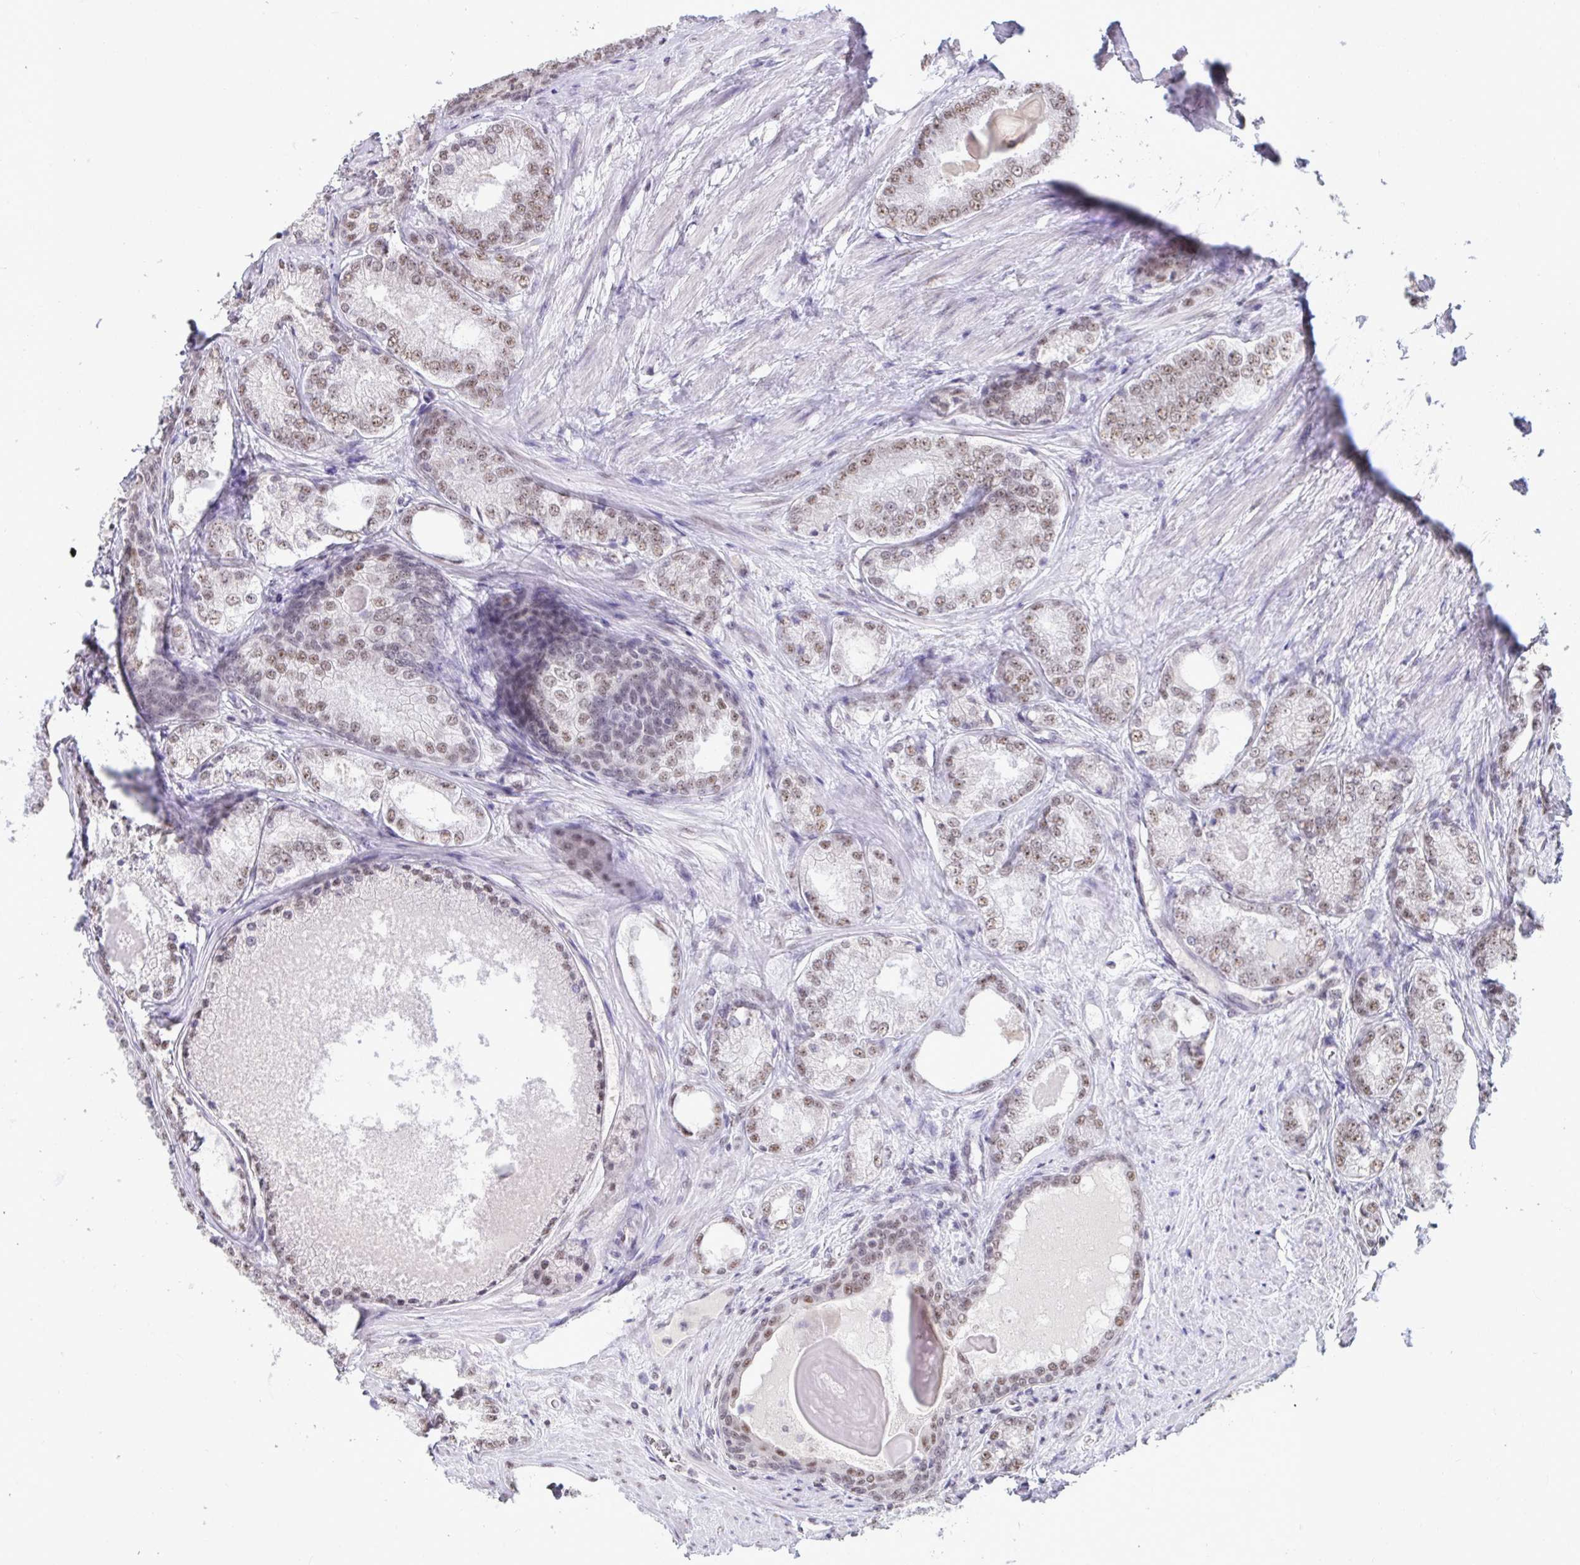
{"staining": {"intensity": "moderate", "quantity": ">75%", "location": "nuclear"}, "tissue": "prostate cancer", "cell_type": "Tumor cells", "image_type": "cancer", "snomed": [{"axis": "morphology", "description": "Adenocarcinoma, NOS"}, {"axis": "morphology", "description": "Adenocarcinoma, Low grade"}, {"axis": "topography", "description": "Prostate"}], "caption": "High-power microscopy captured an immunohistochemistry (IHC) histopathology image of prostate cancer (adenocarcinoma (low-grade)), revealing moderate nuclear positivity in about >75% of tumor cells.", "gene": "PUF60", "patient": {"sex": "male", "age": 68}}